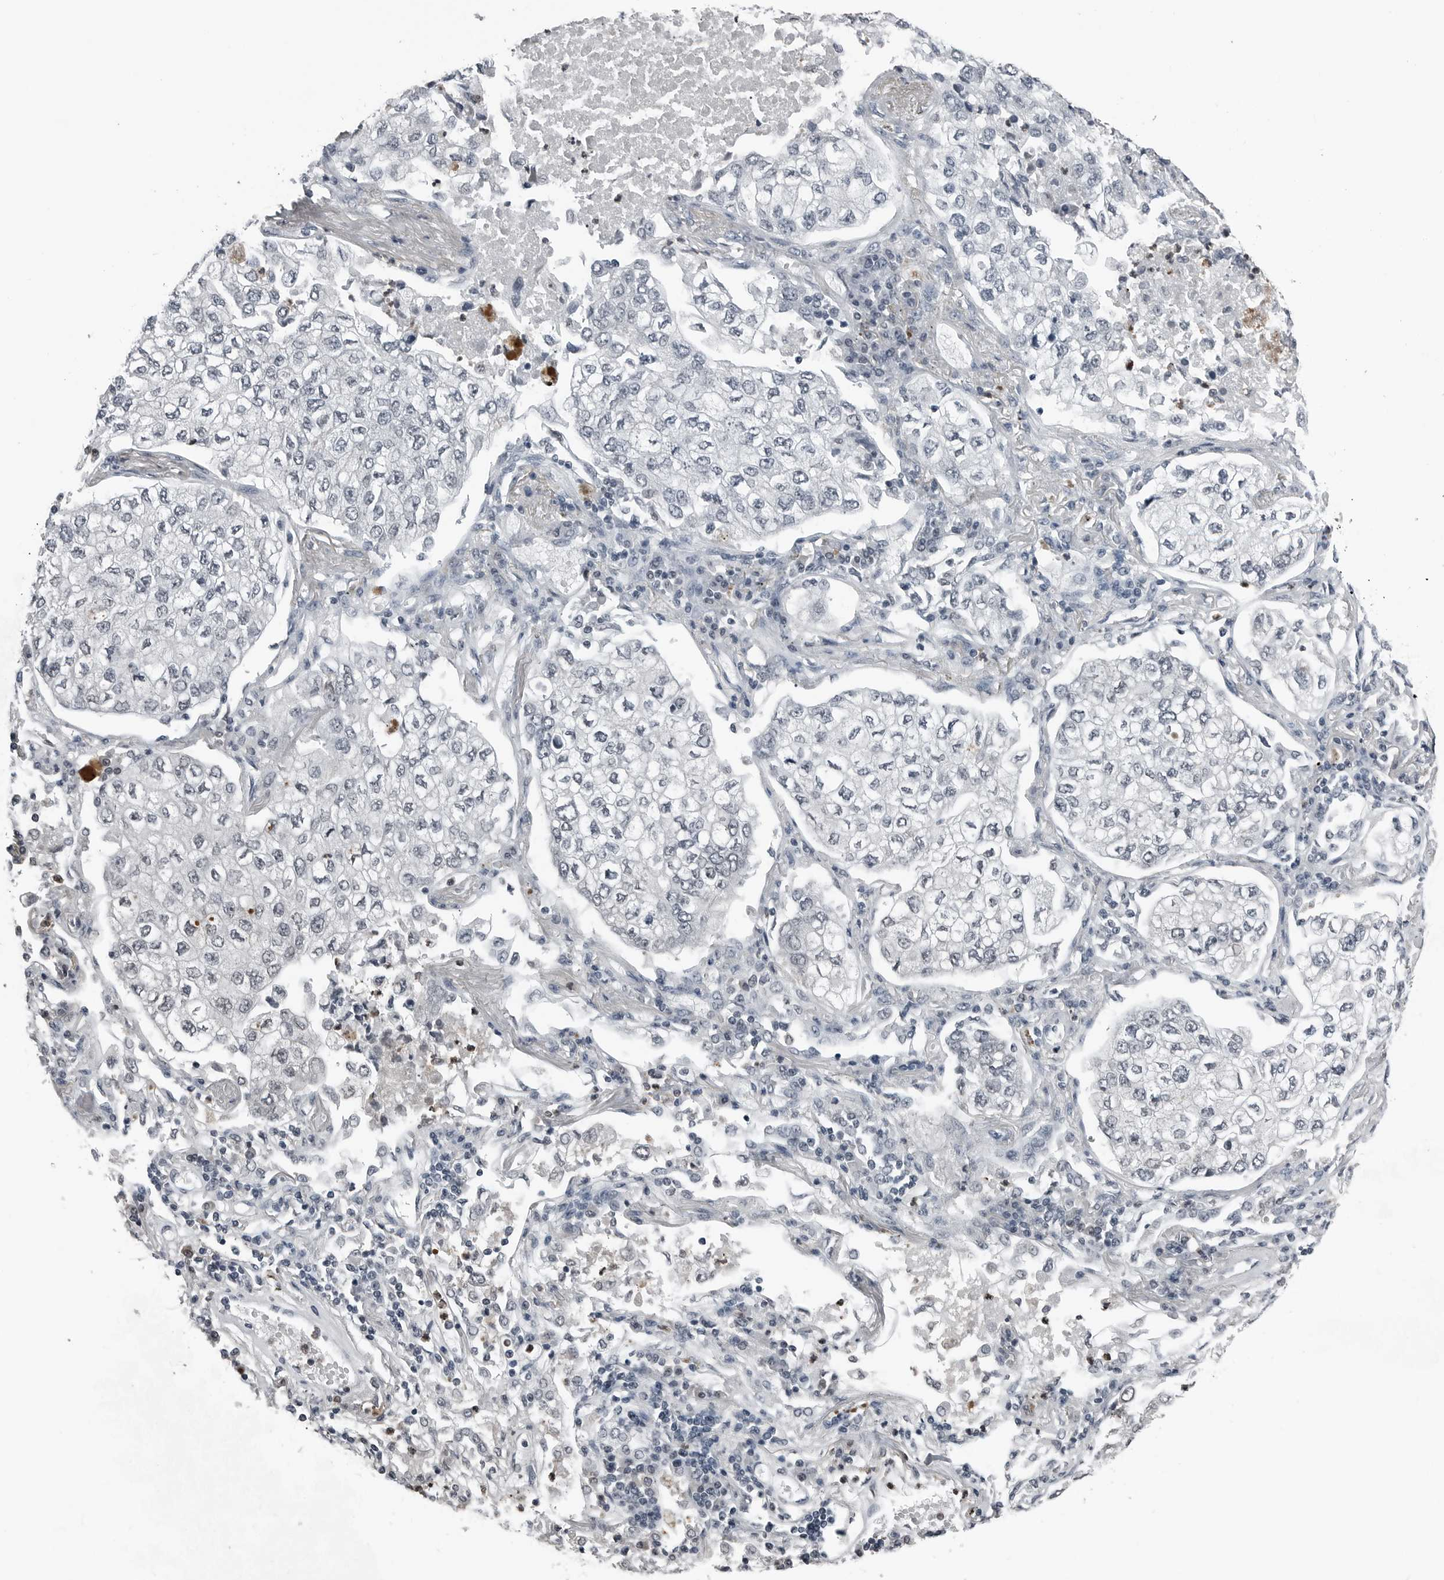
{"staining": {"intensity": "weak", "quantity": "25%-75%", "location": "nuclear"}, "tissue": "lung cancer", "cell_type": "Tumor cells", "image_type": "cancer", "snomed": [{"axis": "morphology", "description": "Adenocarcinoma, NOS"}, {"axis": "topography", "description": "Lung"}], "caption": "Protein expression analysis of human lung adenocarcinoma reveals weak nuclear staining in approximately 25%-75% of tumor cells.", "gene": "AKR1A1", "patient": {"sex": "male", "age": 63}}